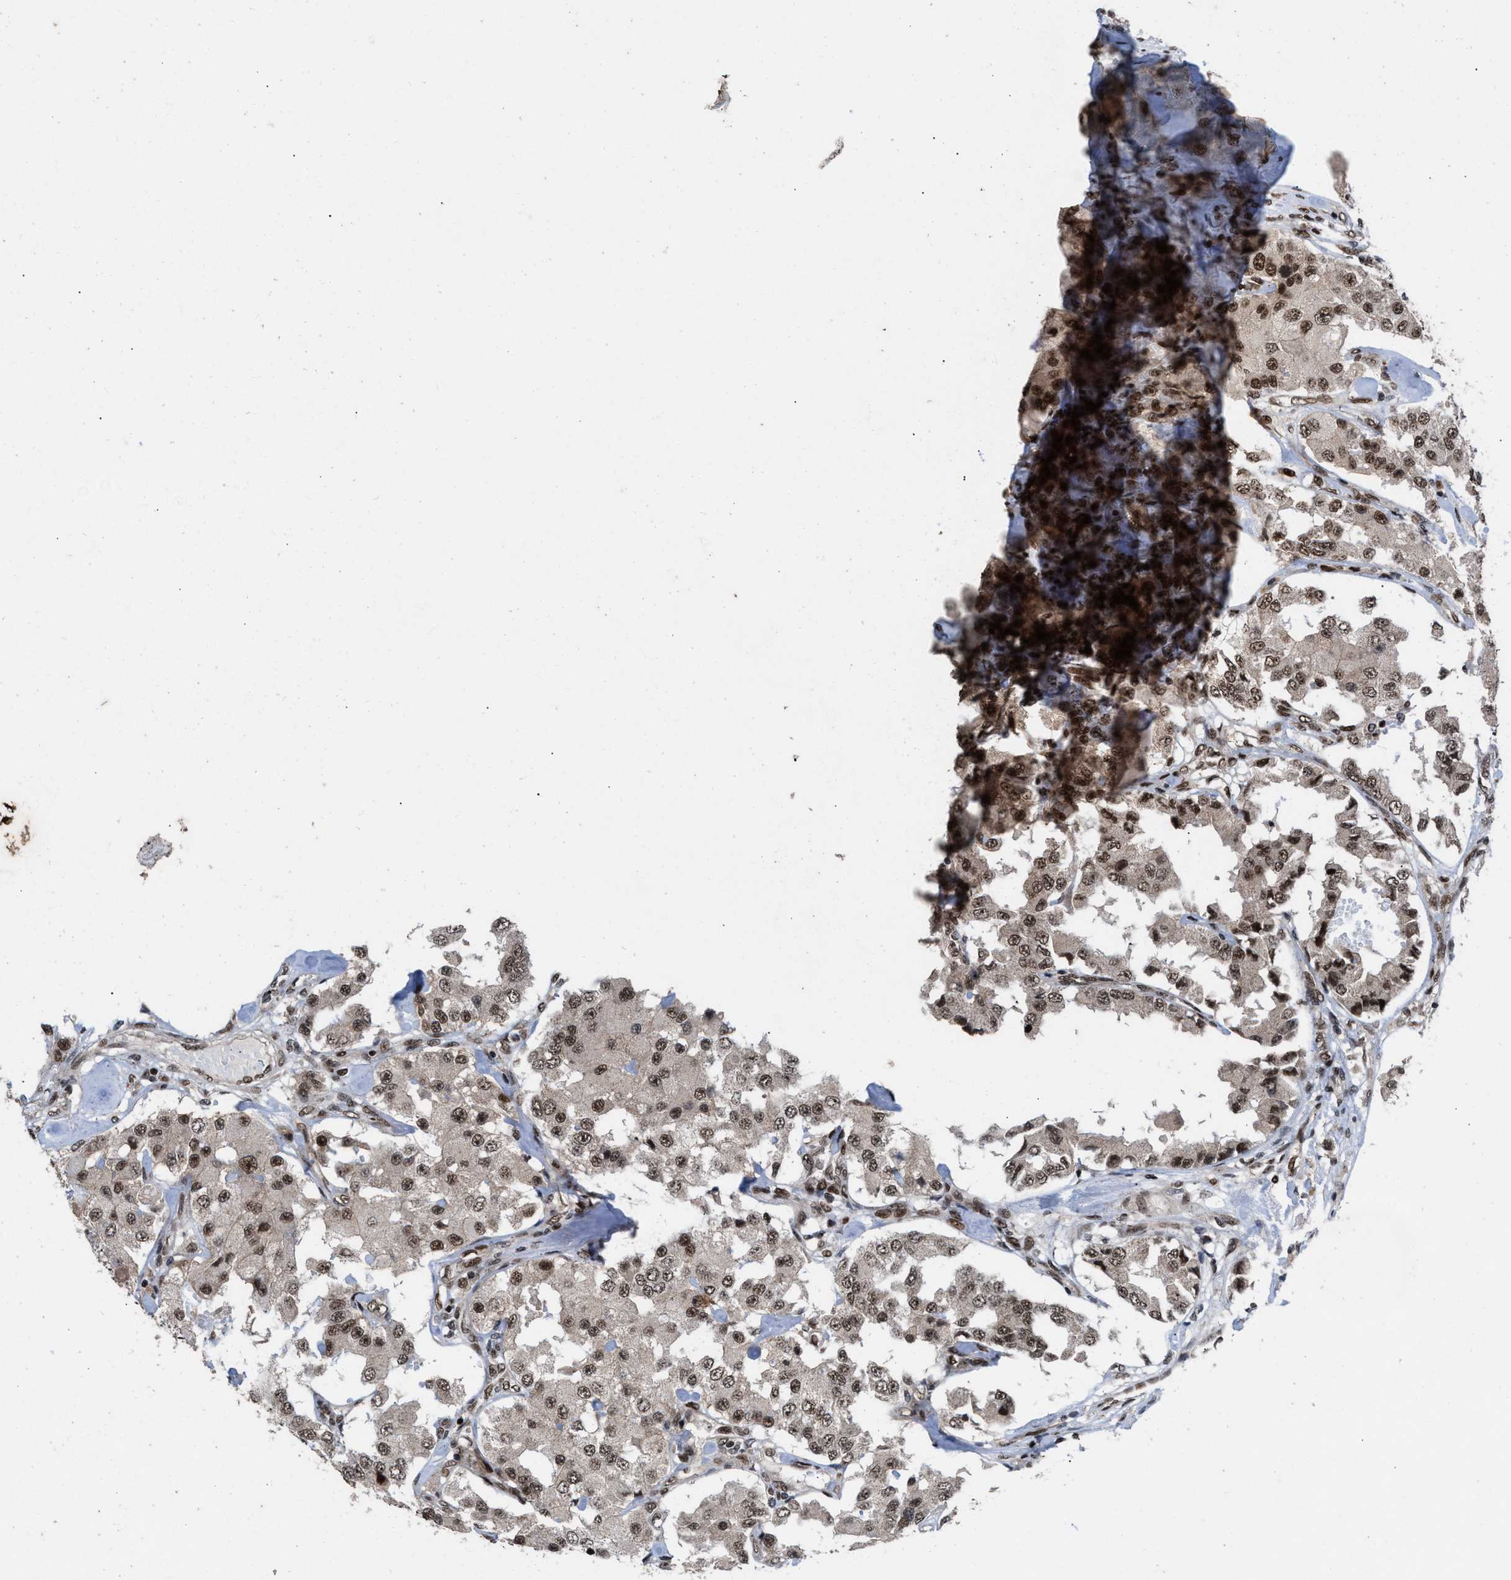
{"staining": {"intensity": "weak", "quantity": ">75%", "location": "nuclear"}, "tissue": "carcinoid", "cell_type": "Tumor cells", "image_type": "cancer", "snomed": [{"axis": "morphology", "description": "Carcinoid, malignant, NOS"}, {"axis": "topography", "description": "Pancreas"}], "caption": "The image shows staining of malignant carcinoid, revealing weak nuclear protein positivity (brown color) within tumor cells. (Brightfield microscopy of DAB IHC at high magnification).", "gene": "WIZ", "patient": {"sex": "male", "age": 41}}